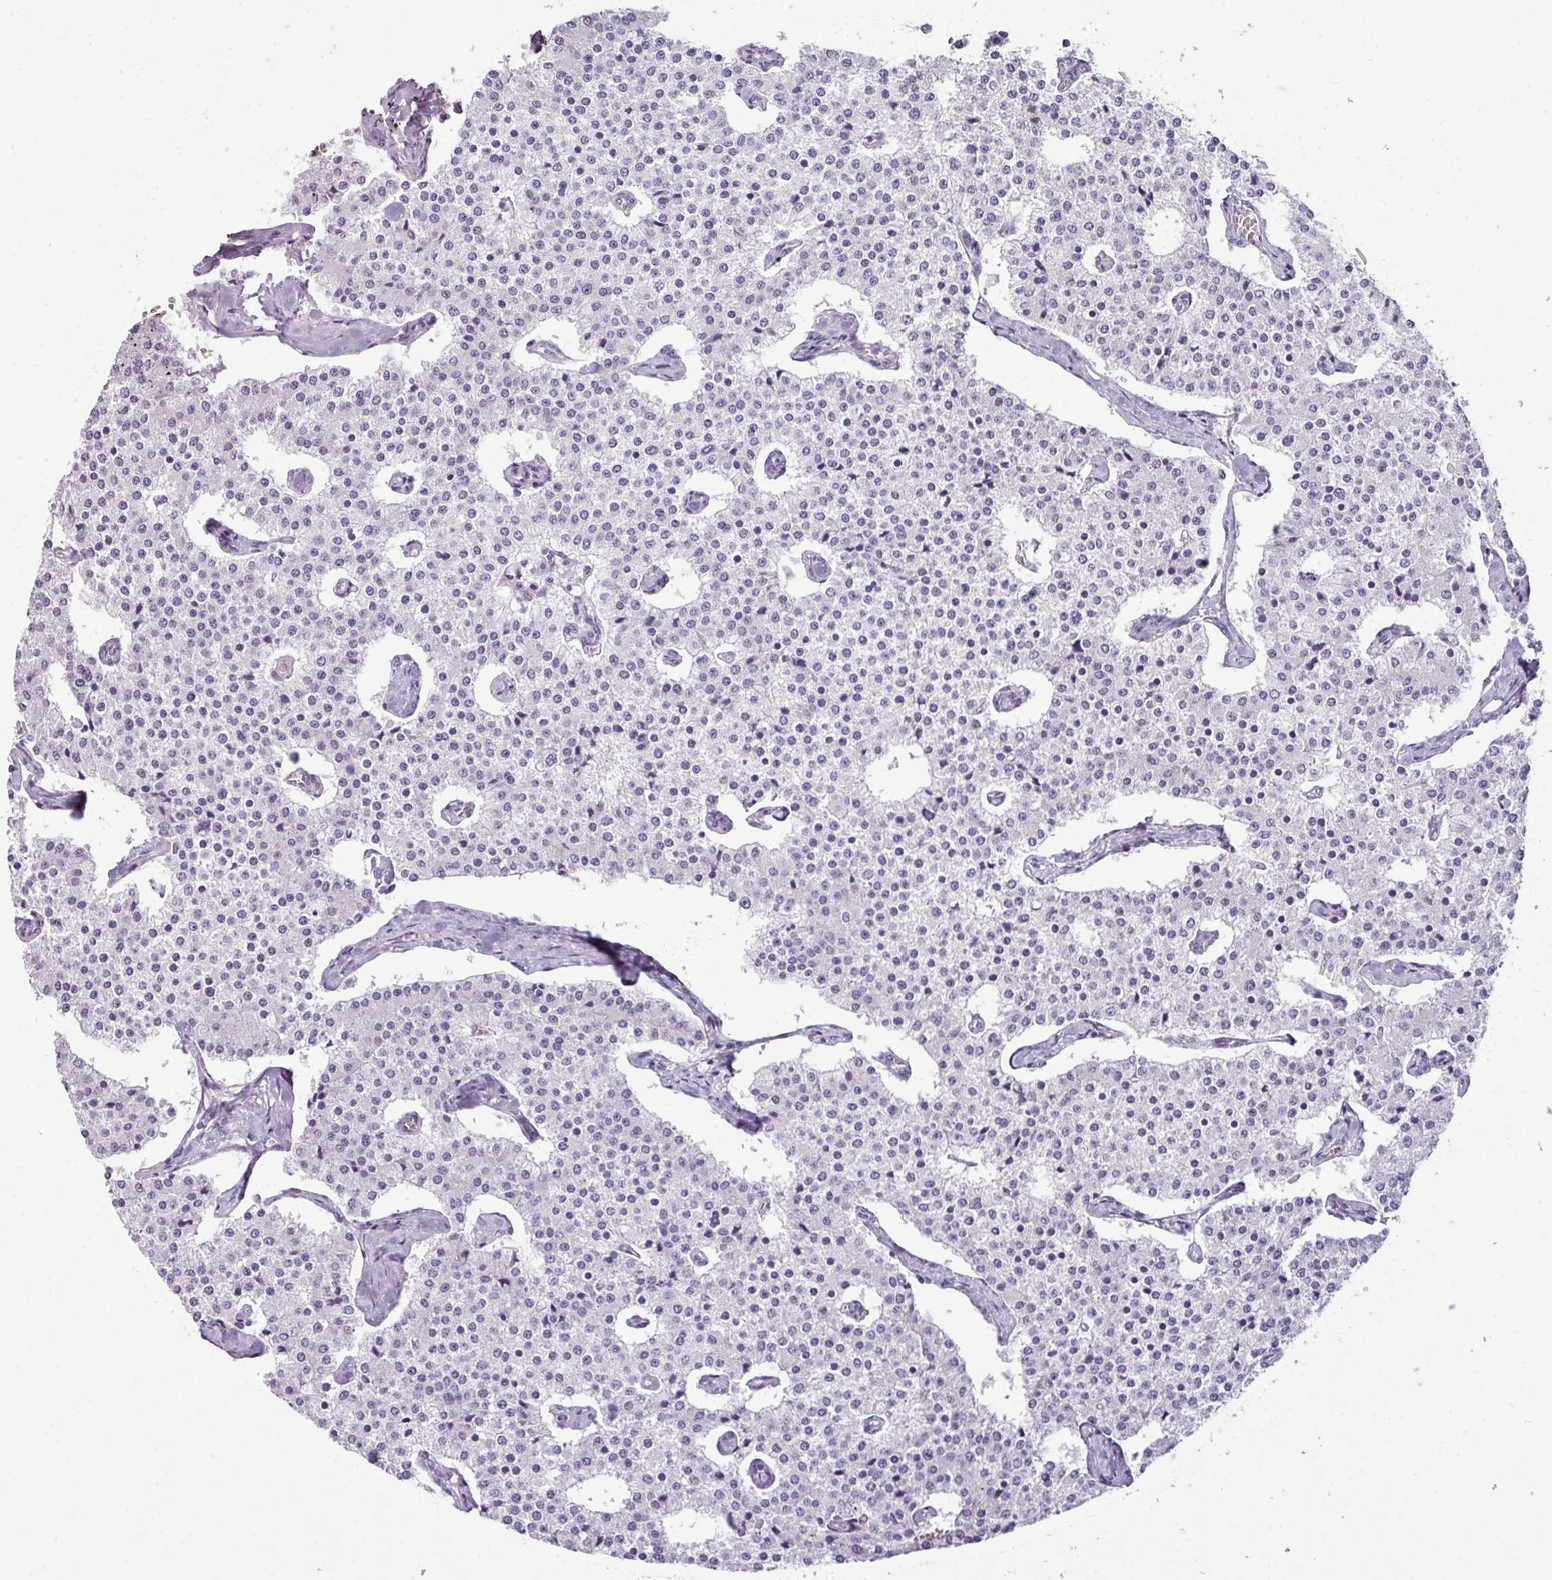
{"staining": {"intensity": "negative", "quantity": "none", "location": "none"}, "tissue": "carcinoid", "cell_type": "Tumor cells", "image_type": "cancer", "snomed": [{"axis": "morphology", "description": "Carcinoid, malignant, NOS"}, {"axis": "topography", "description": "Colon"}], "caption": "The immunohistochemistry (IHC) photomicrograph has no significant positivity in tumor cells of carcinoid tissue.", "gene": "TTLL12", "patient": {"sex": "female", "age": 52}}